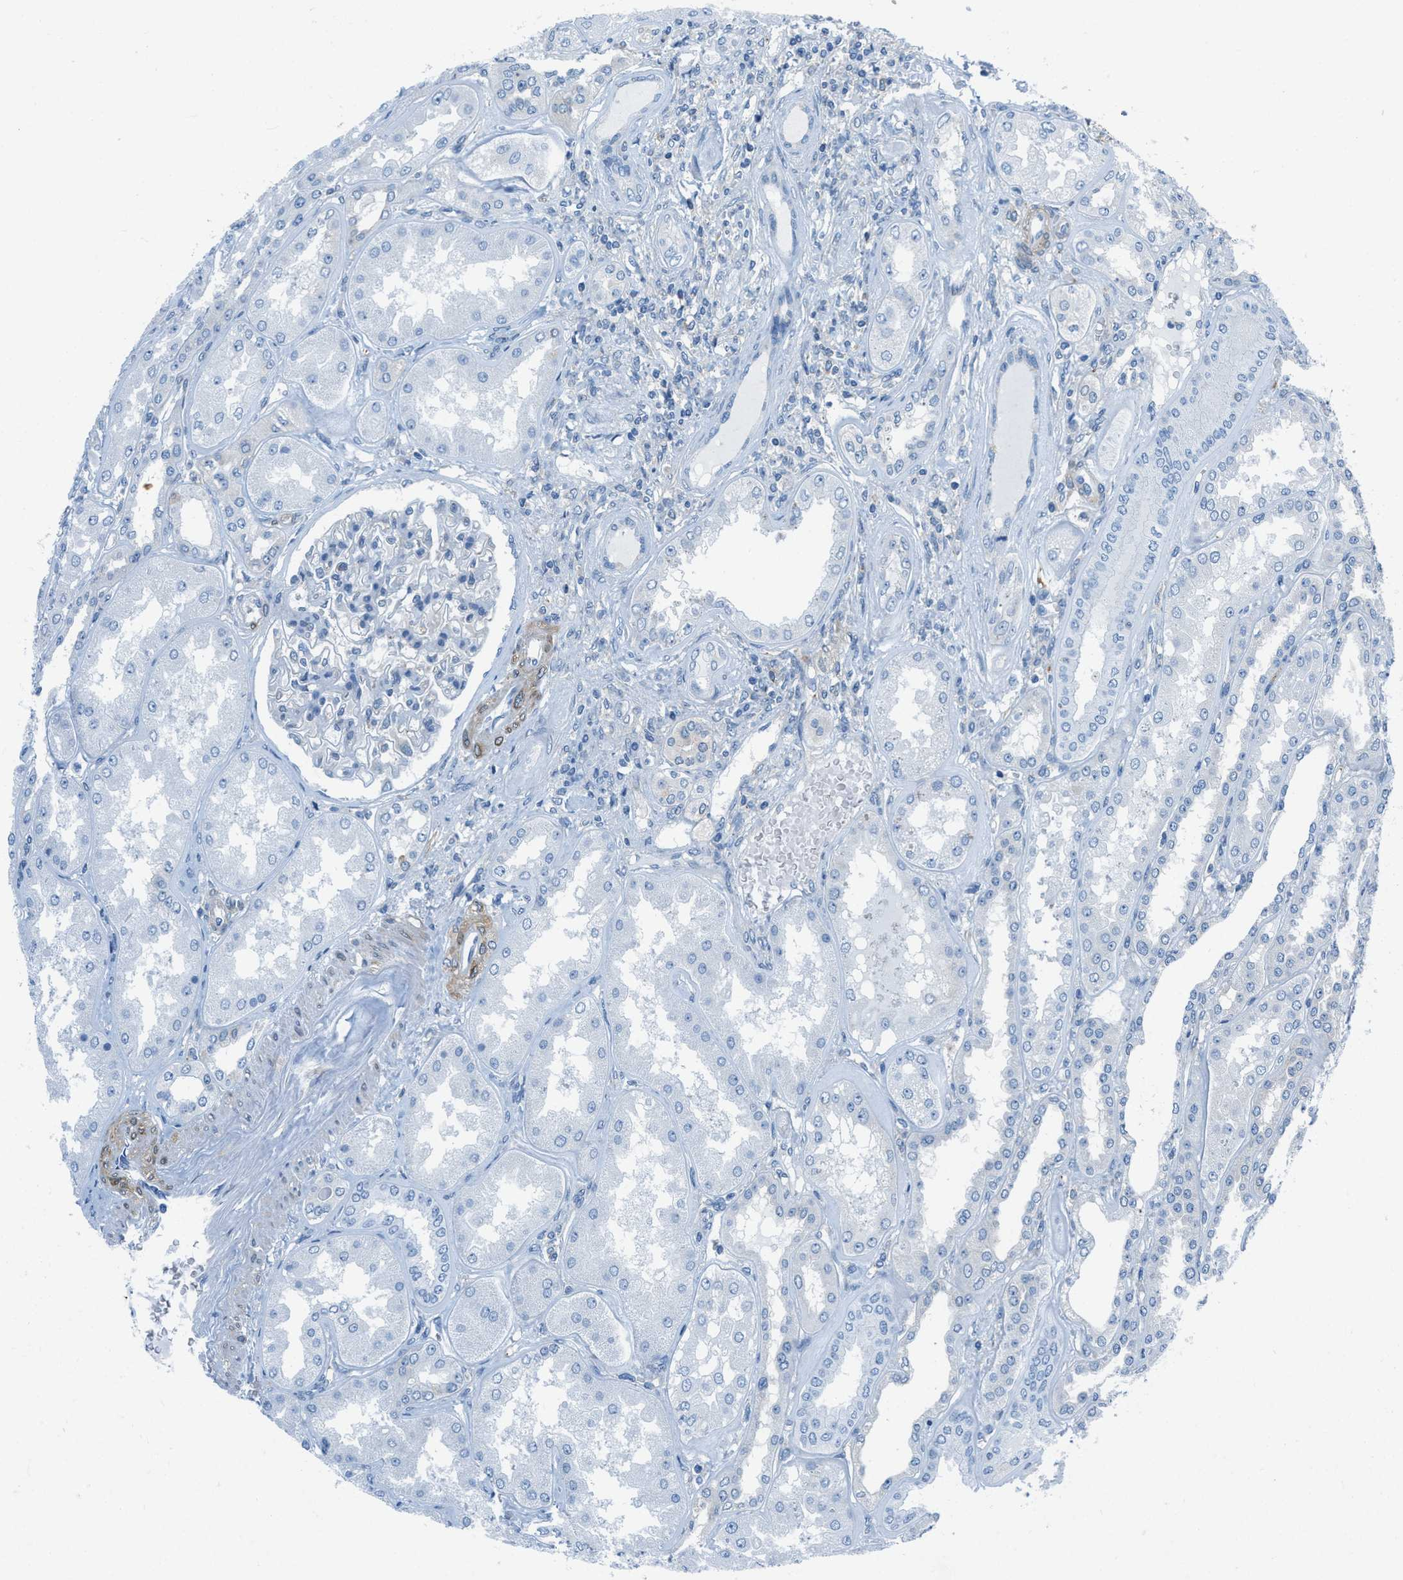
{"staining": {"intensity": "negative", "quantity": "none", "location": "none"}, "tissue": "kidney", "cell_type": "Cells in glomeruli", "image_type": "normal", "snomed": [{"axis": "morphology", "description": "Normal tissue, NOS"}, {"axis": "topography", "description": "Kidney"}], "caption": "This is a image of IHC staining of normal kidney, which shows no expression in cells in glomeruli.", "gene": "MAPRE2", "patient": {"sex": "female", "age": 56}}